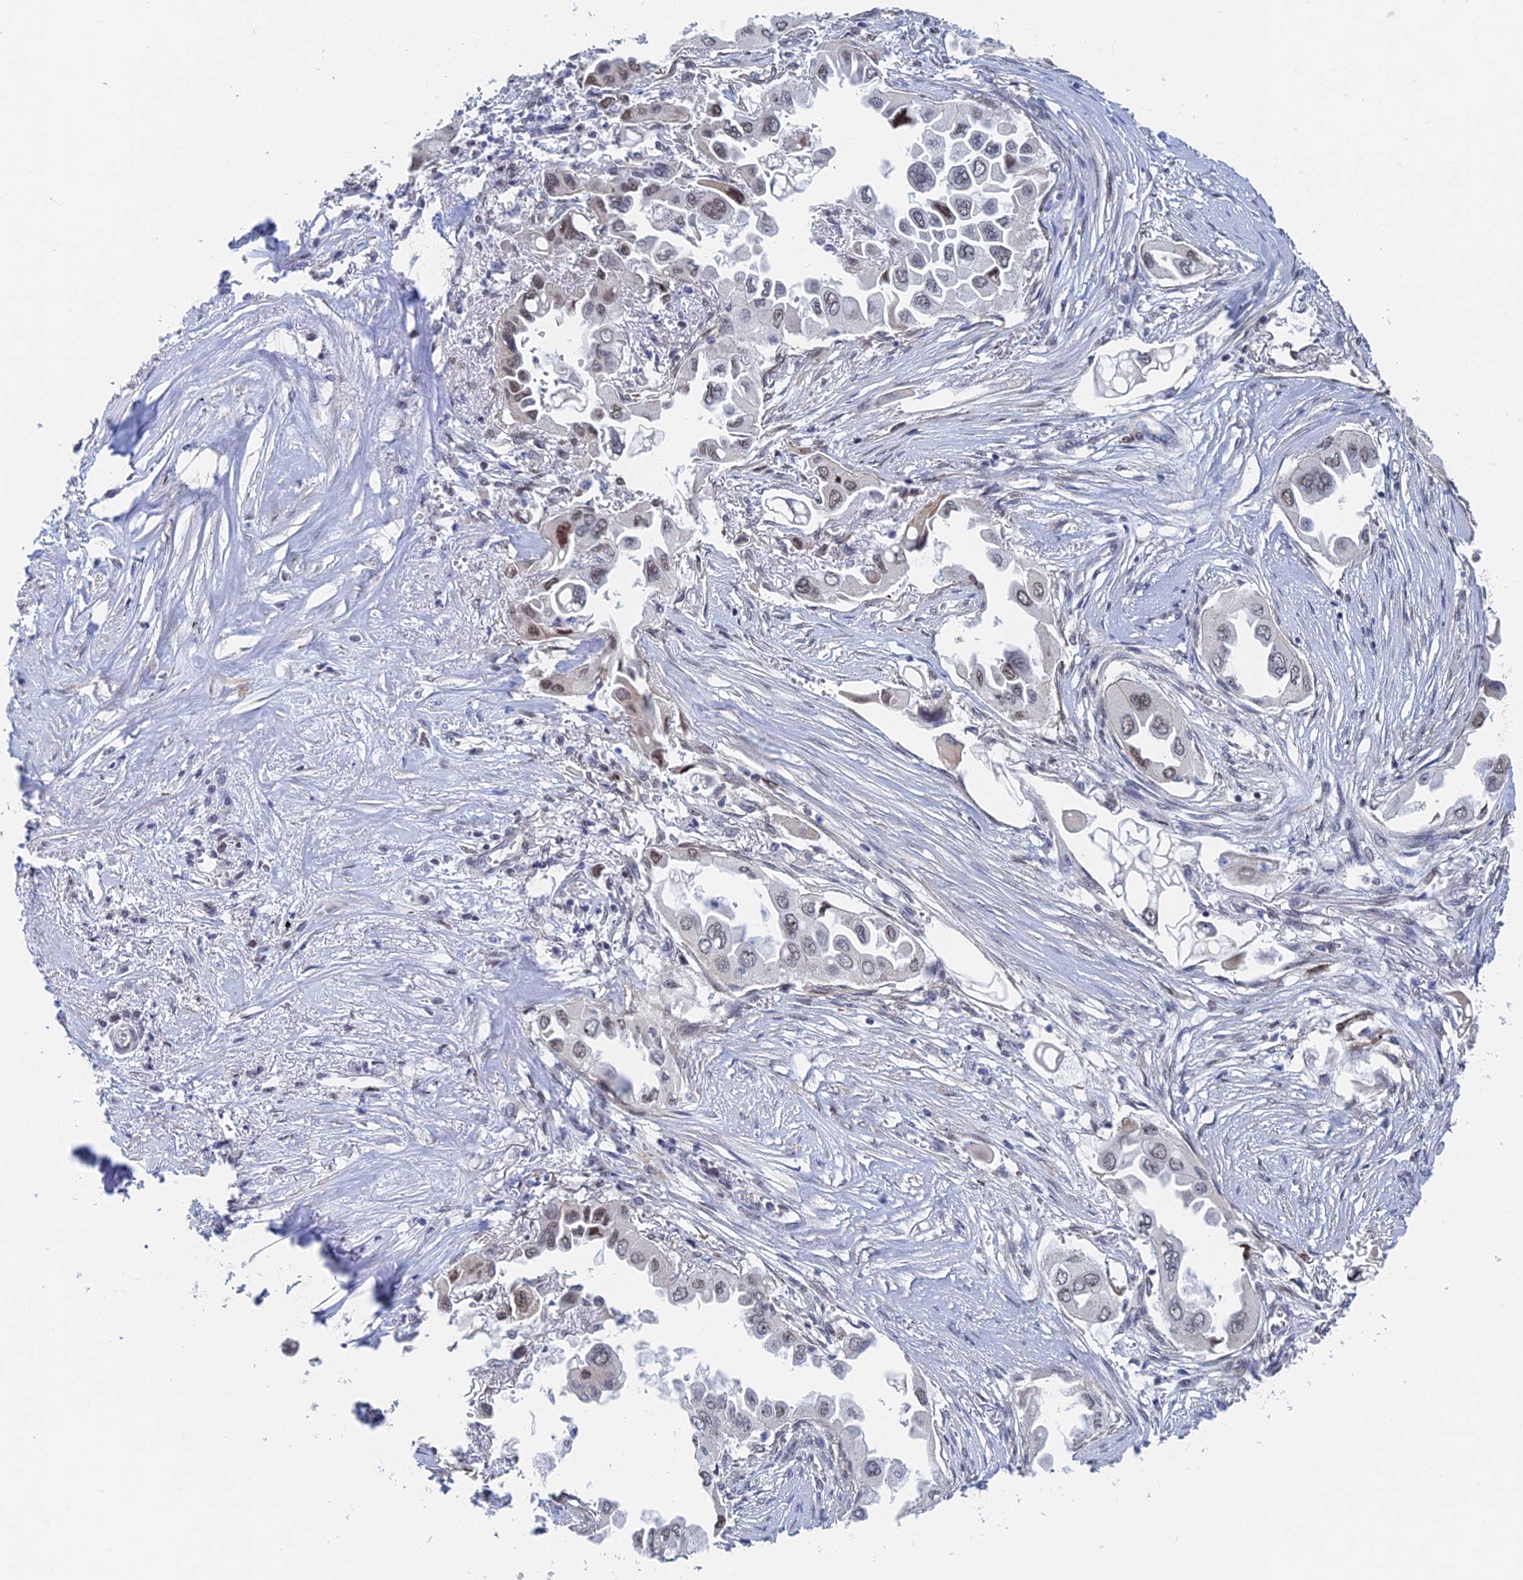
{"staining": {"intensity": "moderate", "quantity": "<25%", "location": "nuclear"}, "tissue": "lung cancer", "cell_type": "Tumor cells", "image_type": "cancer", "snomed": [{"axis": "morphology", "description": "Adenocarcinoma, NOS"}, {"axis": "topography", "description": "Lung"}], "caption": "Protein expression analysis of human lung cancer reveals moderate nuclear positivity in approximately <25% of tumor cells.", "gene": "GMNC", "patient": {"sex": "female", "age": 76}}